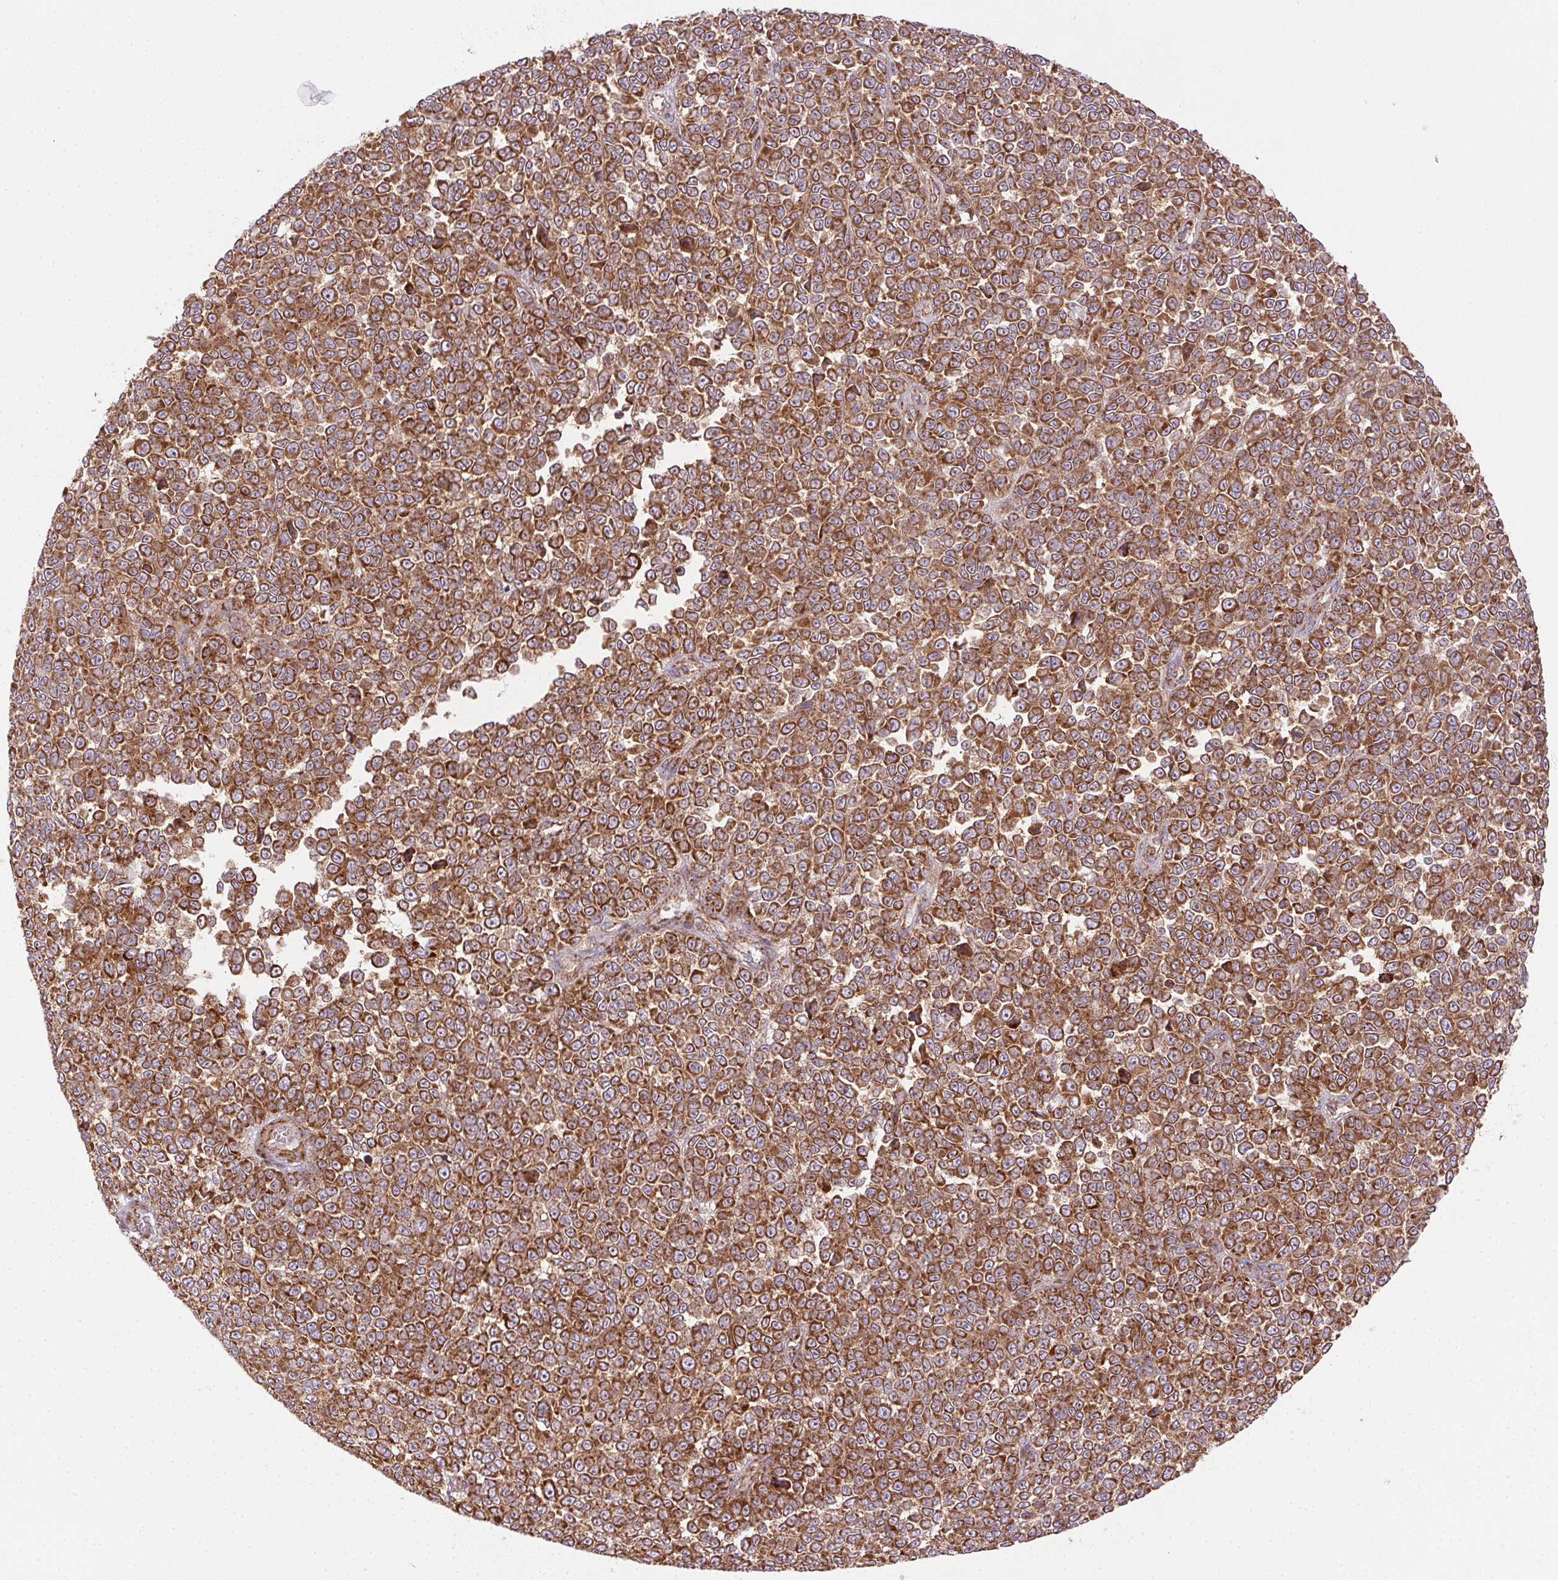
{"staining": {"intensity": "strong", "quantity": ">75%", "location": "cytoplasmic/membranous"}, "tissue": "melanoma", "cell_type": "Tumor cells", "image_type": "cancer", "snomed": [{"axis": "morphology", "description": "Malignant melanoma, NOS"}, {"axis": "topography", "description": "Skin"}], "caption": "Immunohistochemistry of melanoma displays high levels of strong cytoplasmic/membranous expression in about >75% of tumor cells. Immunohistochemistry stains the protein in brown and the nuclei are stained blue.", "gene": "CLPB", "patient": {"sex": "female", "age": 95}}